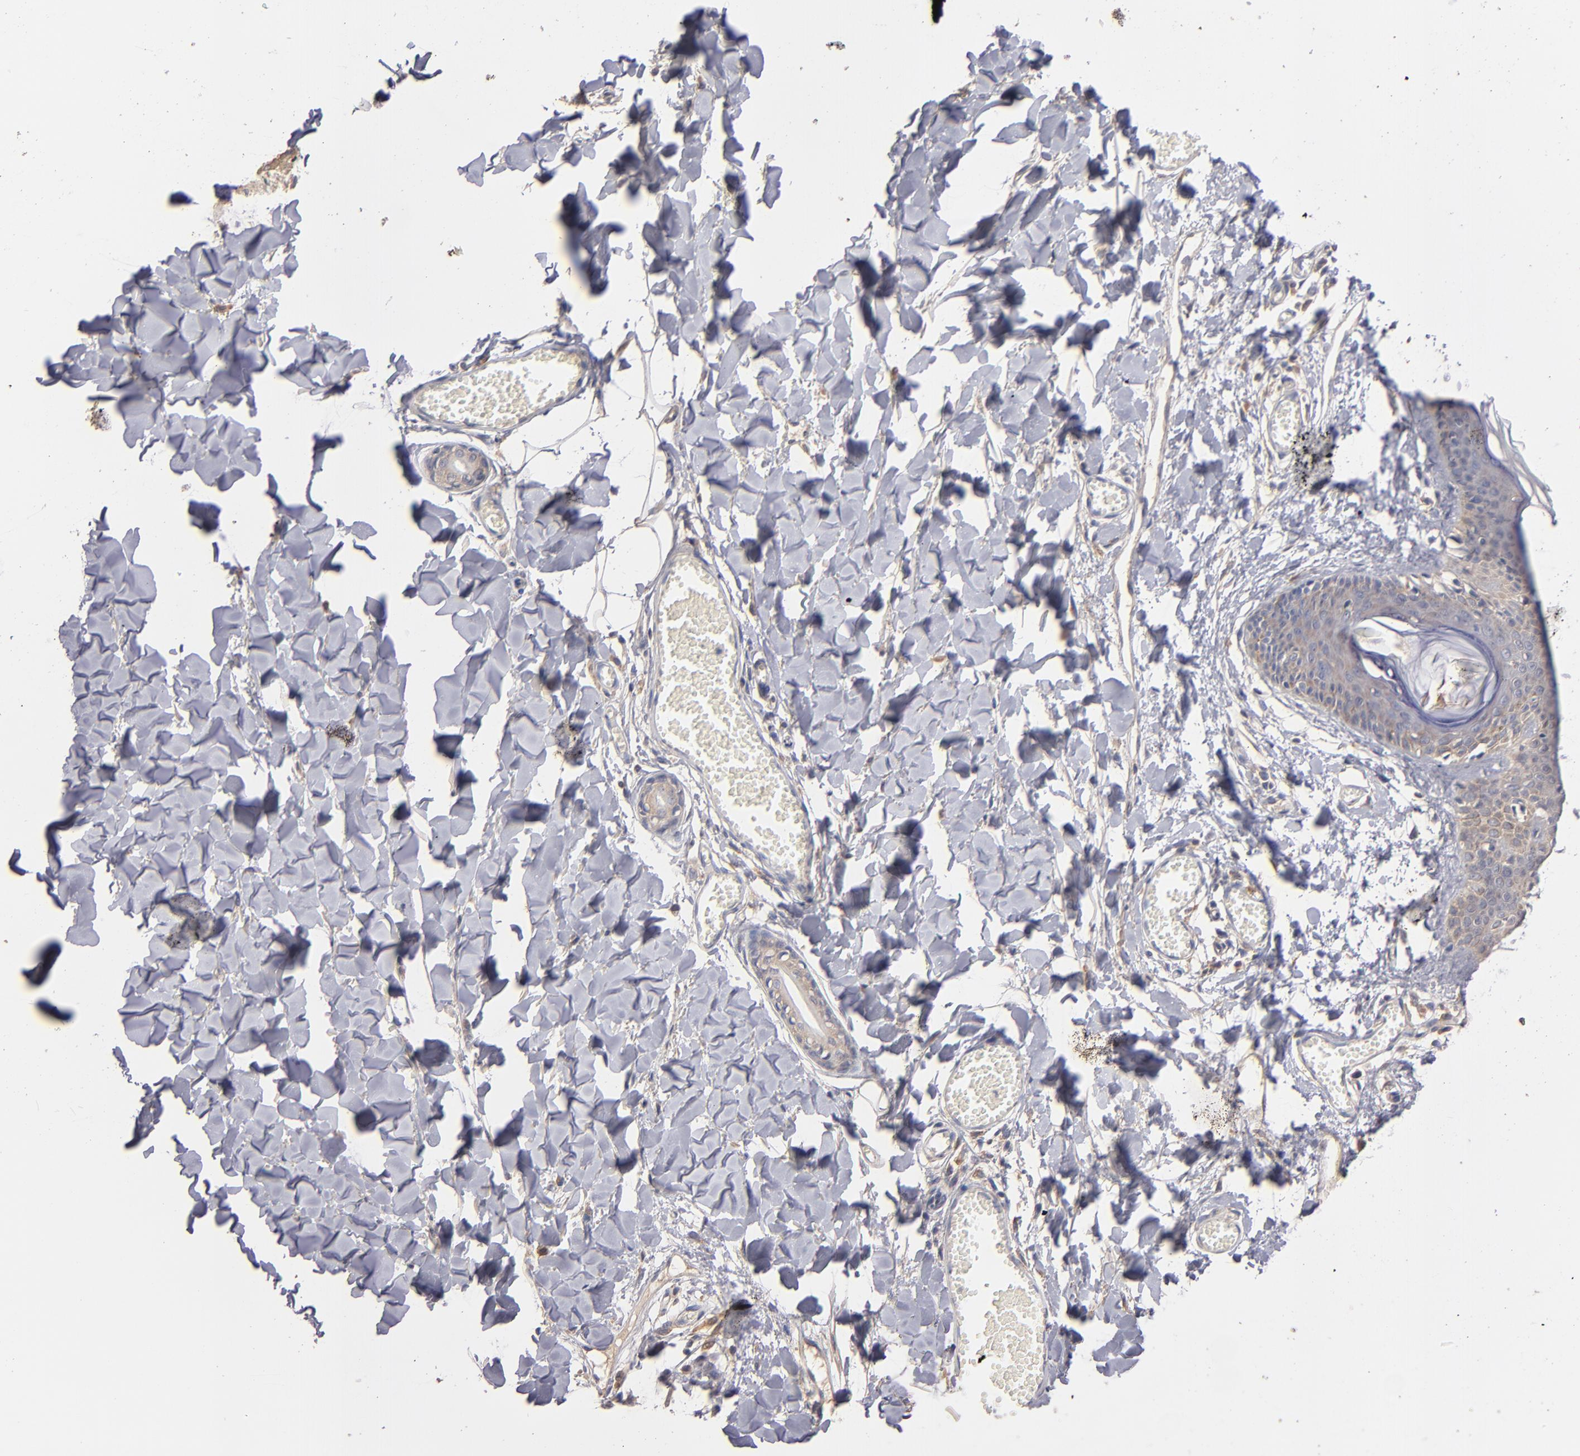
{"staining": {"intensity": "negative", "quantity": "none", "location": "none"}, "tissue": "skin", "cell_type": "Fibroblasts", "image_type": "normal", "snomed": [{"axis": "morphology", "description": "Normal tissue, NOS"}, {"axis": "morphology", "description": "Sarcoma, NOS"}, {"axis": "topography", "description": "Skin"}, {"axis": "topography", "description": "Soft tissue"}], "caption": "Image shows no protein positivity in fibroblasts of benign skin. The staining was performed using DAB to visualize the protein expression in brown, while the nuclei were stained in blue with hematoxylin (Magnification: 20x).", "gene": "UPF3B", "patient": {"sex": "female", "age": 51}}